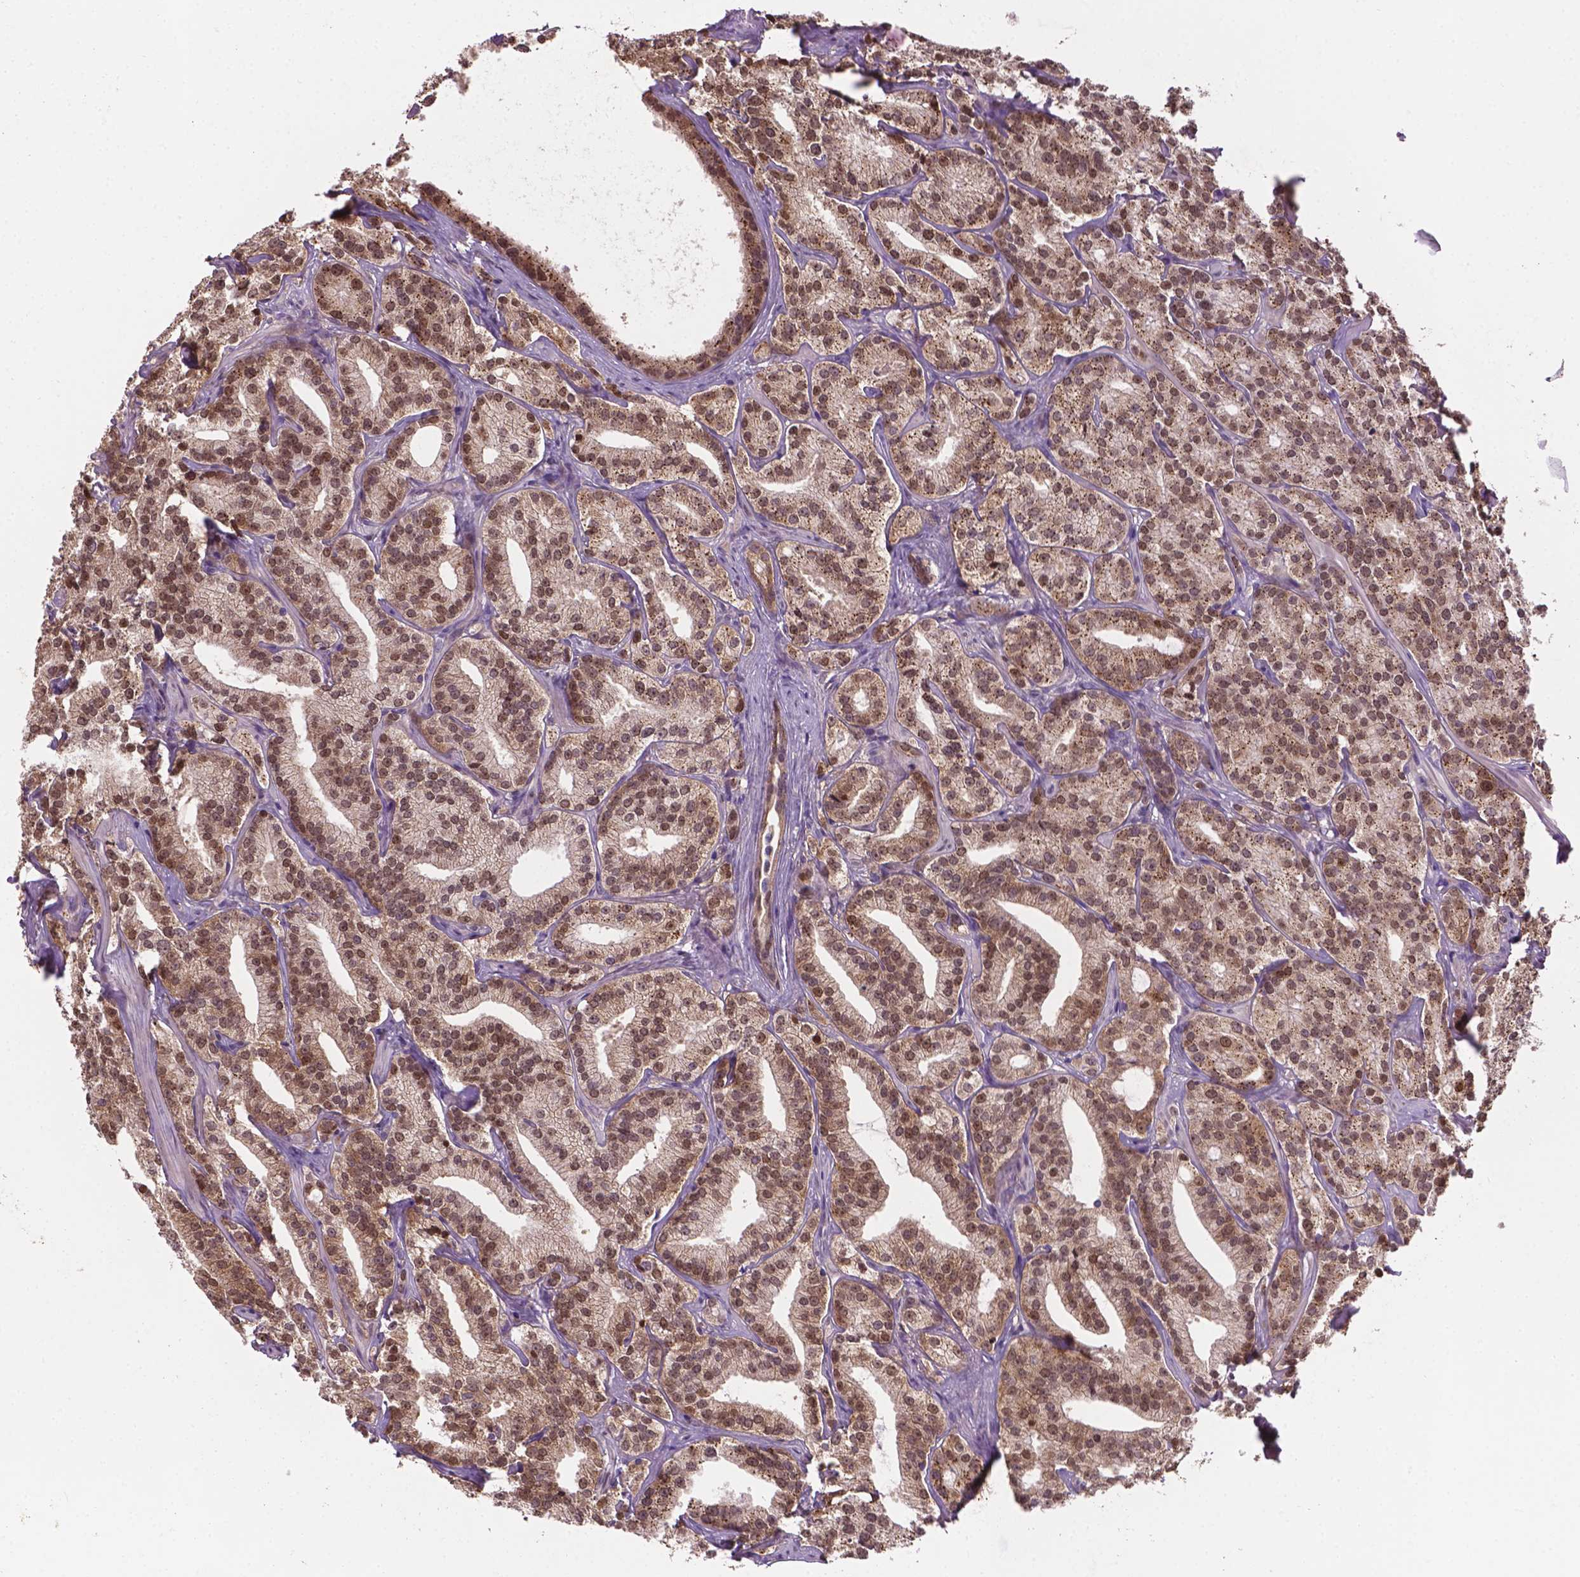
{"staining": {"intensity": "moderate", "quantity": ">75%", "location": "nuclear"}, "tissue": "prostate cancer", "cell_type": "Tumor cells", "image_type": "cancer", "snomed": [{"axis": "morphology", "description": "Adenocarcinoma, High grade"}, {"axis": "topography", "description": "Prostate"}], "caption": "A brown stain labels moderate nuclear expression of a protein in prostate cancer (adenocarcinoma (high-grade)) tumor cells. Ihc stains the protein of interest in brown and the nuclei are stained blue.", "gene": "IRF6", "patient": {"sex": "male", "age": 75}}